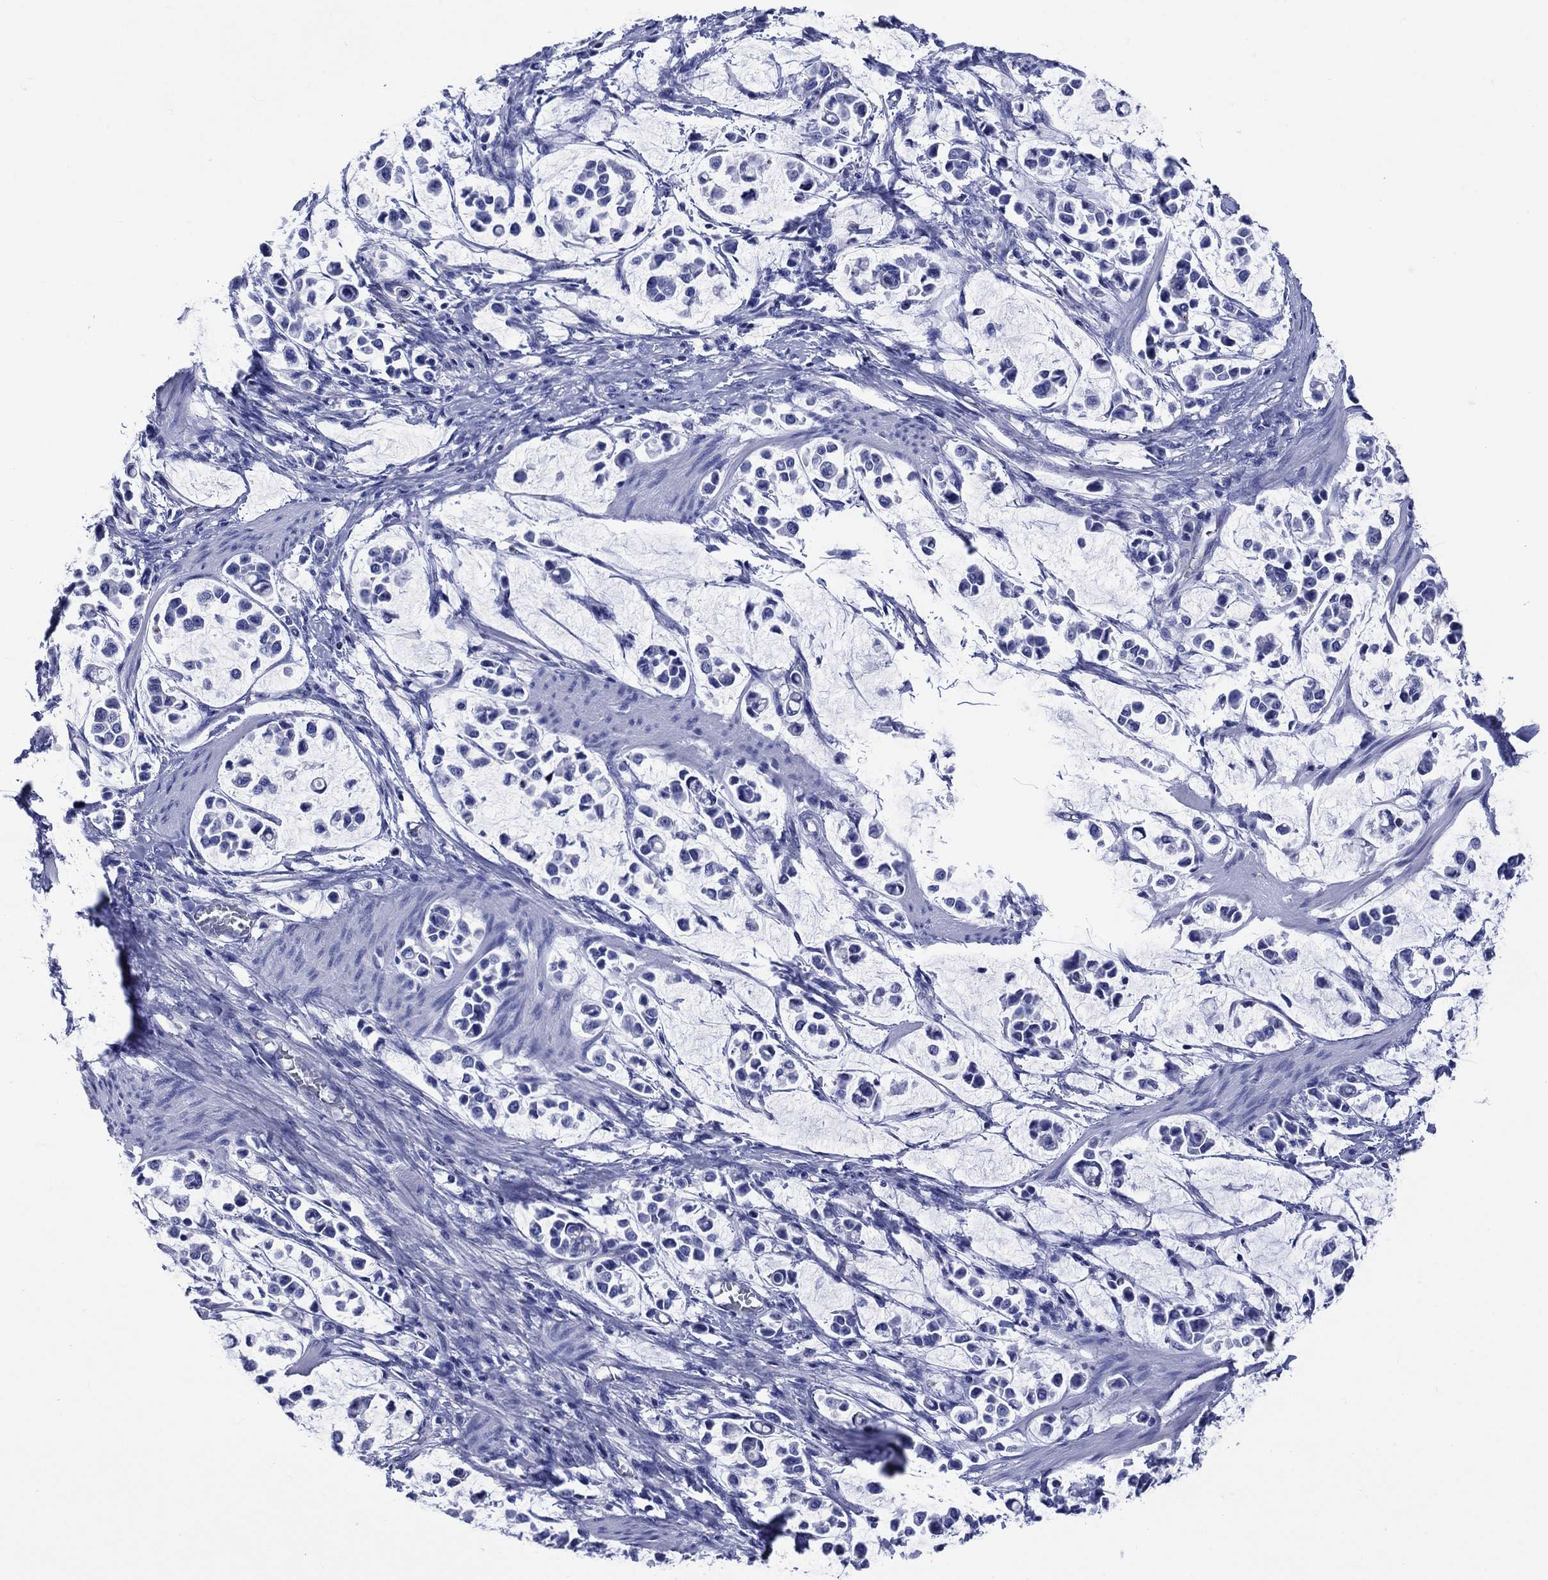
{"staining": {"intensity": "negative", "quantity": "none", "location": "none"}, "tissue": "stomach cancer", "cell_type": "Tumor cells", "image_type": "cancer", "snomed": [{"axis": "morphology", "description": "Adenocarcinoma, NOS"}, {"axis": "topography", "description": "Stomach"}], "caption": "Immunohistochemistry (IHC) photomicrograph of stomach cancer stained for a protein (brown), which shows no positivity in tumor cells.", "gene": "SLC1A2", "patient": {"sex": "male", "age": 82}}